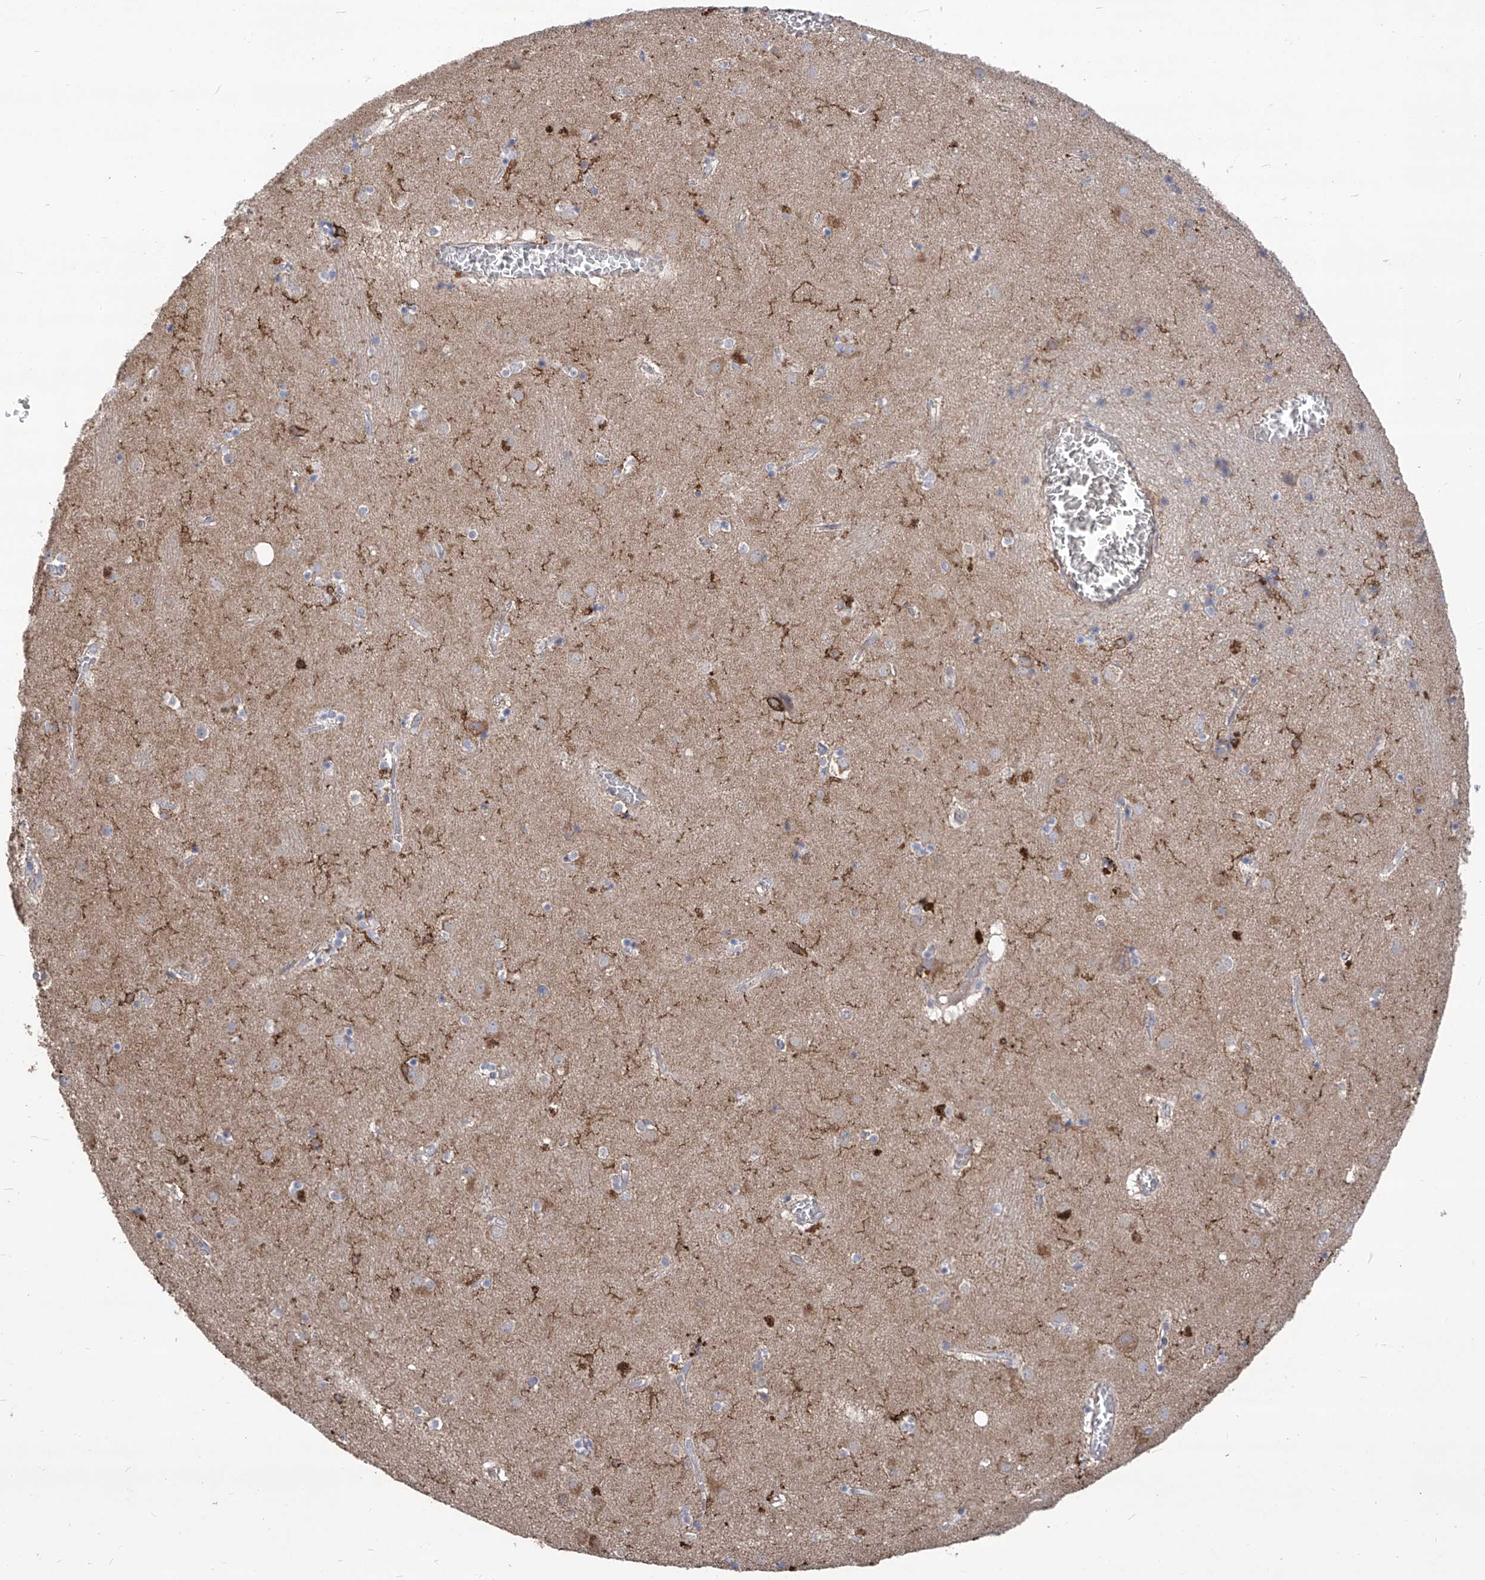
{"staining": {"intensity": "strong", "quantity": "<25%", "location": "cytoplasmic/membranous"}, "tissue": "caudate", "cell_type": "Glial cells", "image_type": "normal", "snomed": [{"axis": "morphology", "description": "Normal tissue, NOS"}, {"axis": "topography", "description": "Lateral ventricle wall"}], "caption": "Immunohistochemistry of normal caudate demonstrates medium levels of strong cytoplasmic/membranous expression in approximately <25% of glial cells. Ihc stains the protein in brown and the nuclei are stained blue.", "gene": "TXNIP", "patient": {"sex": "male", "age": 70}}